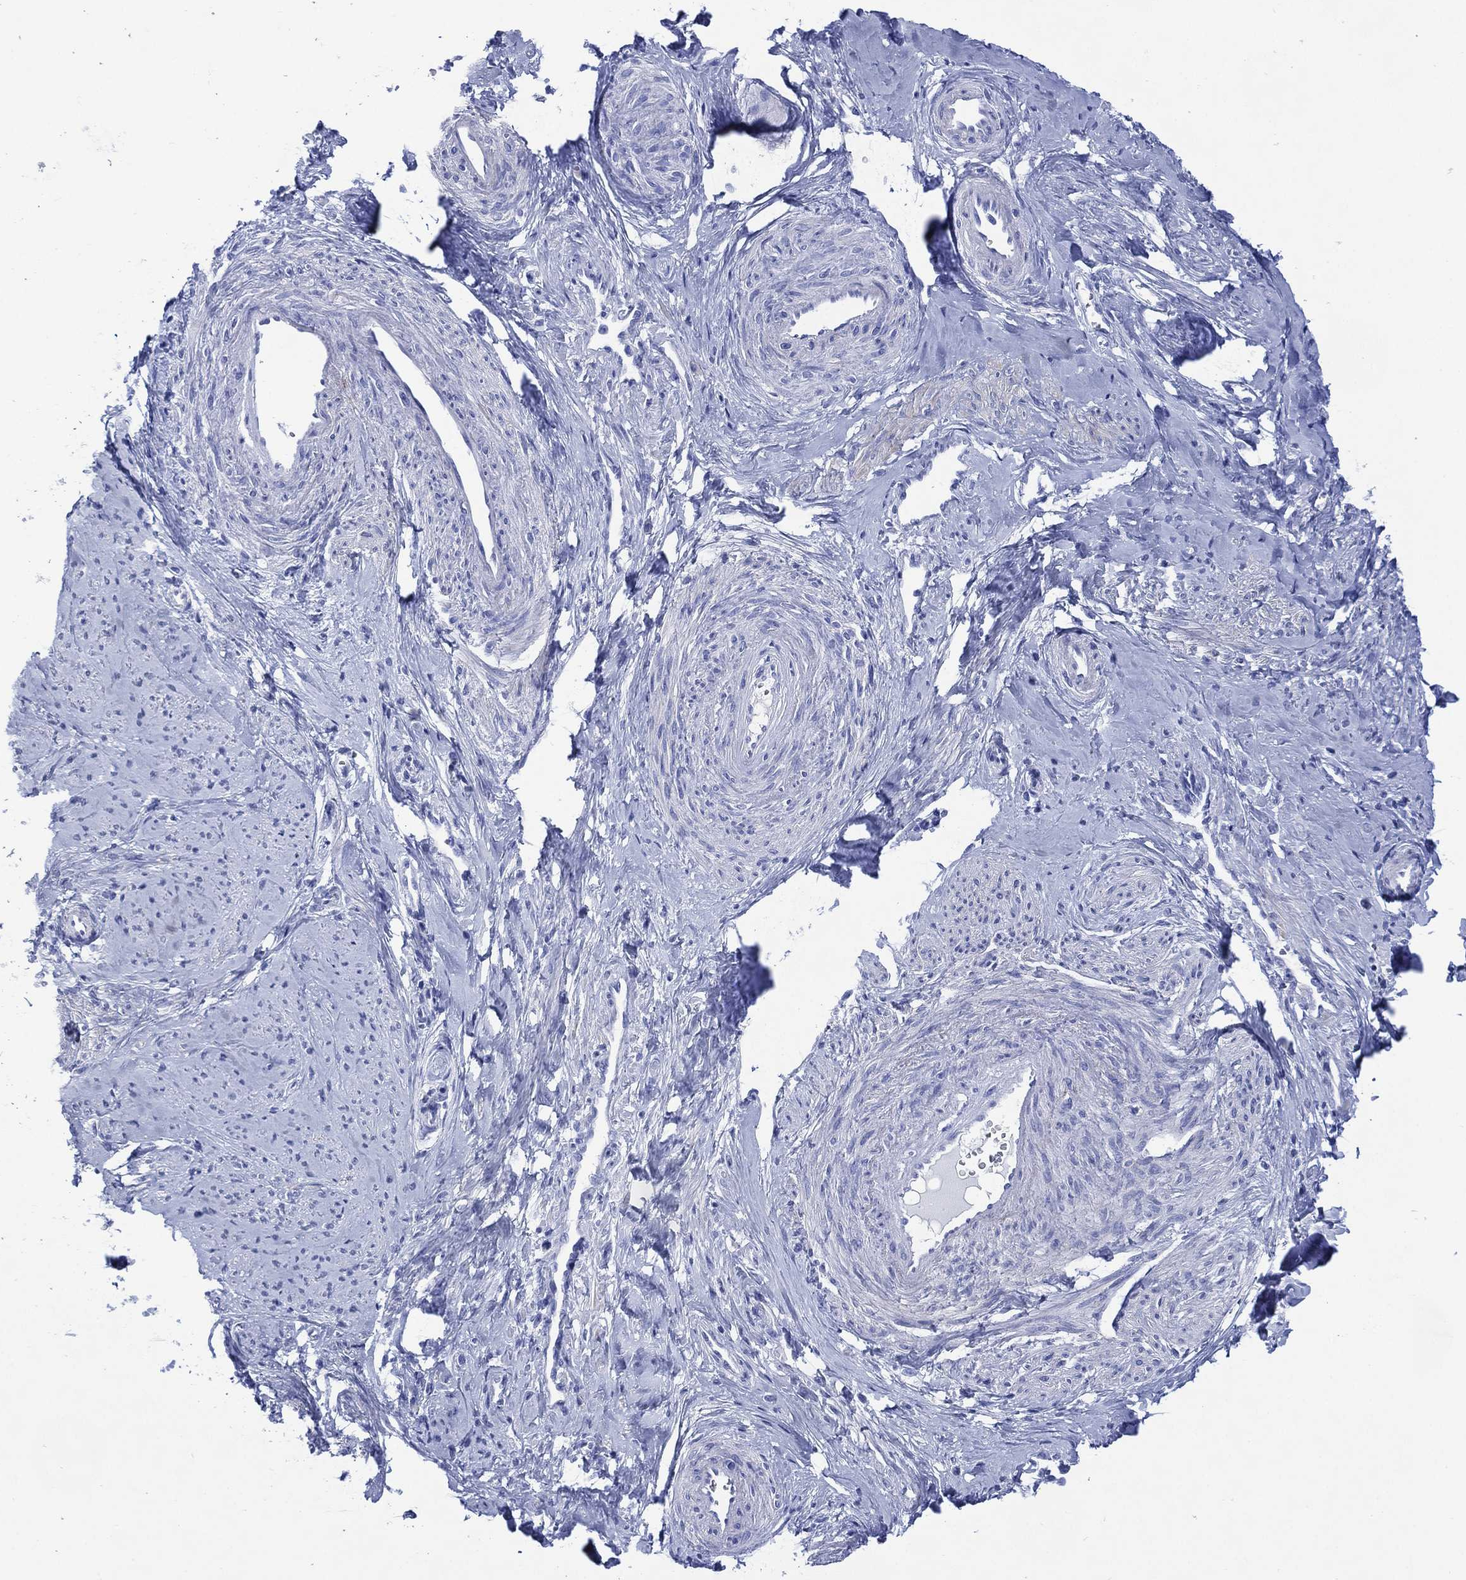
{"staining": {"intensity": "negative", "quantity": "none", "location": "none"}, "tissue": "smooth muscle", "cell_type": "Smooth muscle cells", "image_type": "normal", "snomed": [{"axis": "morphology", "description": "Normal tissue, NOS"}, {"axis": "topography", "description": "Smooth muscle"}], "caption": "Immunohistochemistry (IHC) histopathology image of normal smooth muscle: human smooth muscle stained with DAB shows no significant protein expression in smooth muscle cells.", "gene": "SHCBP1L", "patient": {"sex": "female", "age": 48}}